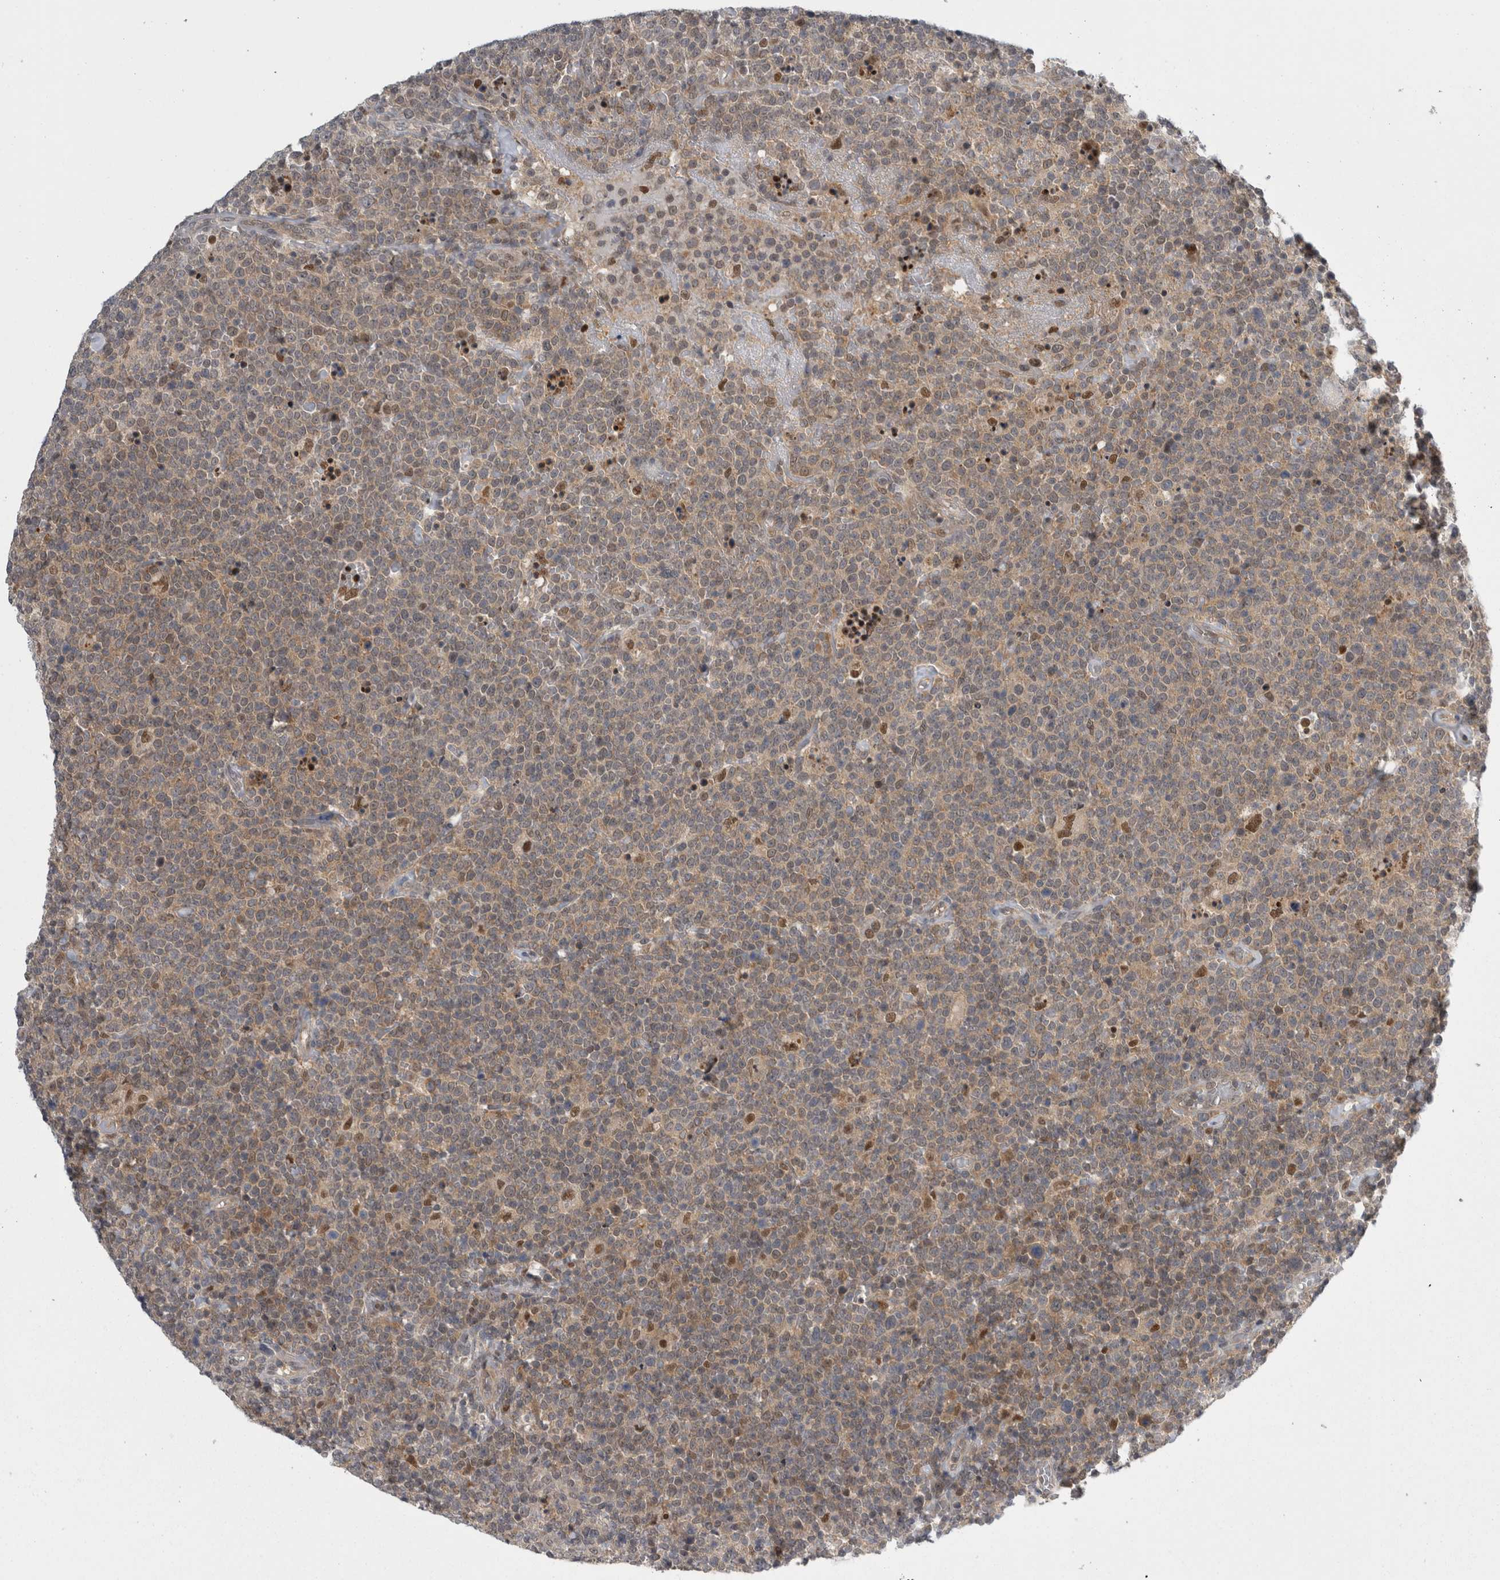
{"staining": {"intensity": "weak", "quantity": ">75%", "location": "cytoplasmic/membranous"}, "tissue": "lymphoma", "cell_type": "Tumor cells", "image_type": "cancer", "snomed": [{"axis": "morphology", "description": "Malignant lymphoma, non-Hodgkin's type, High grade"}, {"axis": "topography", "description": "Lymph node"}], "caption": "IHC image of neoplastic tissue: lymphoma stained using immunohistochemistry (IHC) shows low levels of weak protein expression localized specifically in the cytoplasmic/membranous of tumor cells, appearing as a cytoplasmic/membranous brown color.", "gene": "PSMB2", "patient": {"sex": "male", "age": 61}}